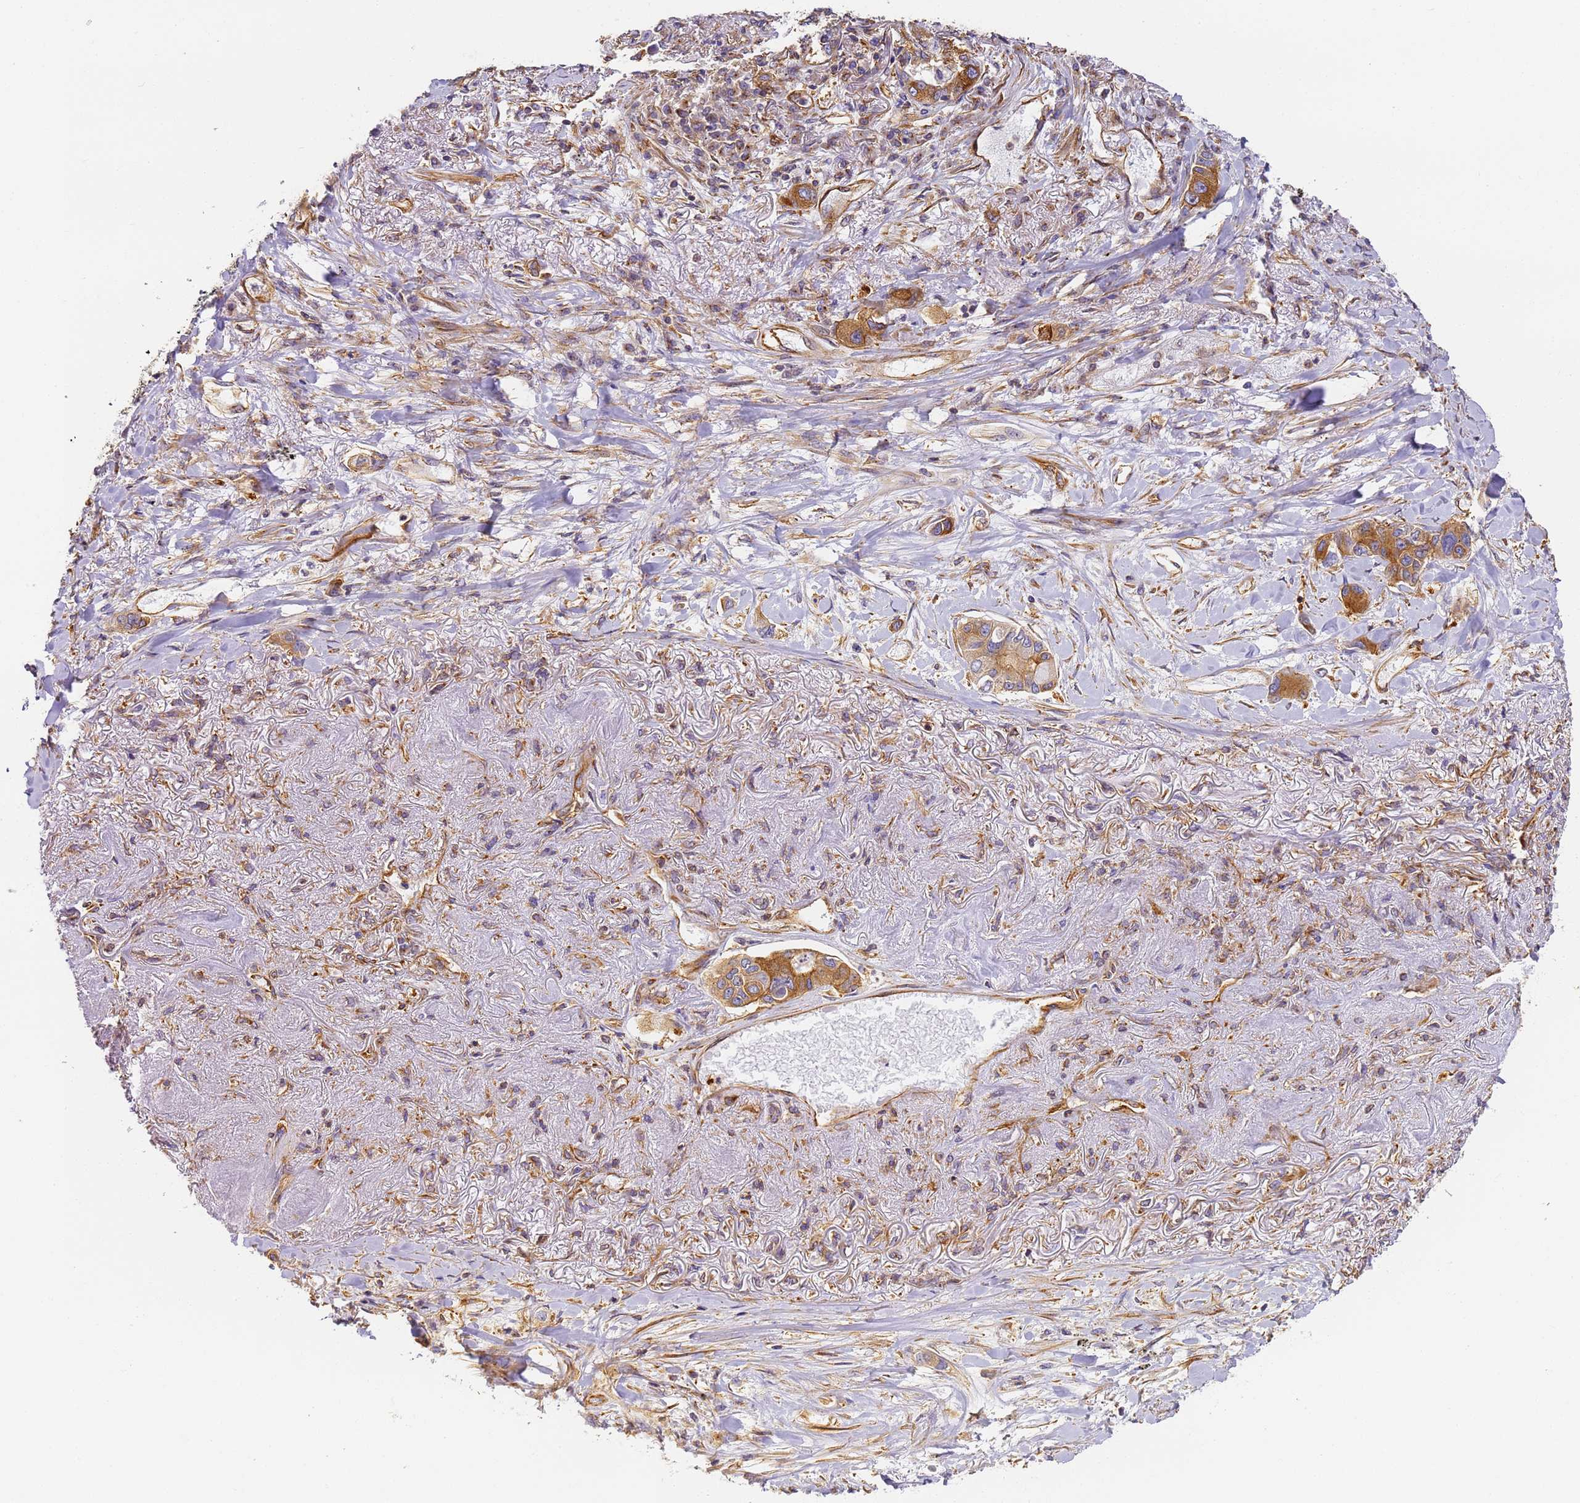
{"staining": {"intensity": "moderate", "quantity": ">75%", "location": "cytoplasmic/membranous"}, "tissue": "lung cancer", "cell_type": "Tumor cells", "image_type": "cancer", "snomed": [{"axis": "morphology", "description": "Adenocarcinoma, NOS"}, {"axis": "topography", "description": "Lung"}], "caption": "Adenocarcinoma (lung) stained with DAB (3,3'-diaminobenzidine) IHC shows medium levels of moderate cytoplasmic/membranous staining in approximately >75% of tumor cells. Immunohistochemistry stains the protein in brown and the nuclei are stained blue.", "gene": "DYNC1I2", "patient": {"sex": "male", "age": 49}}